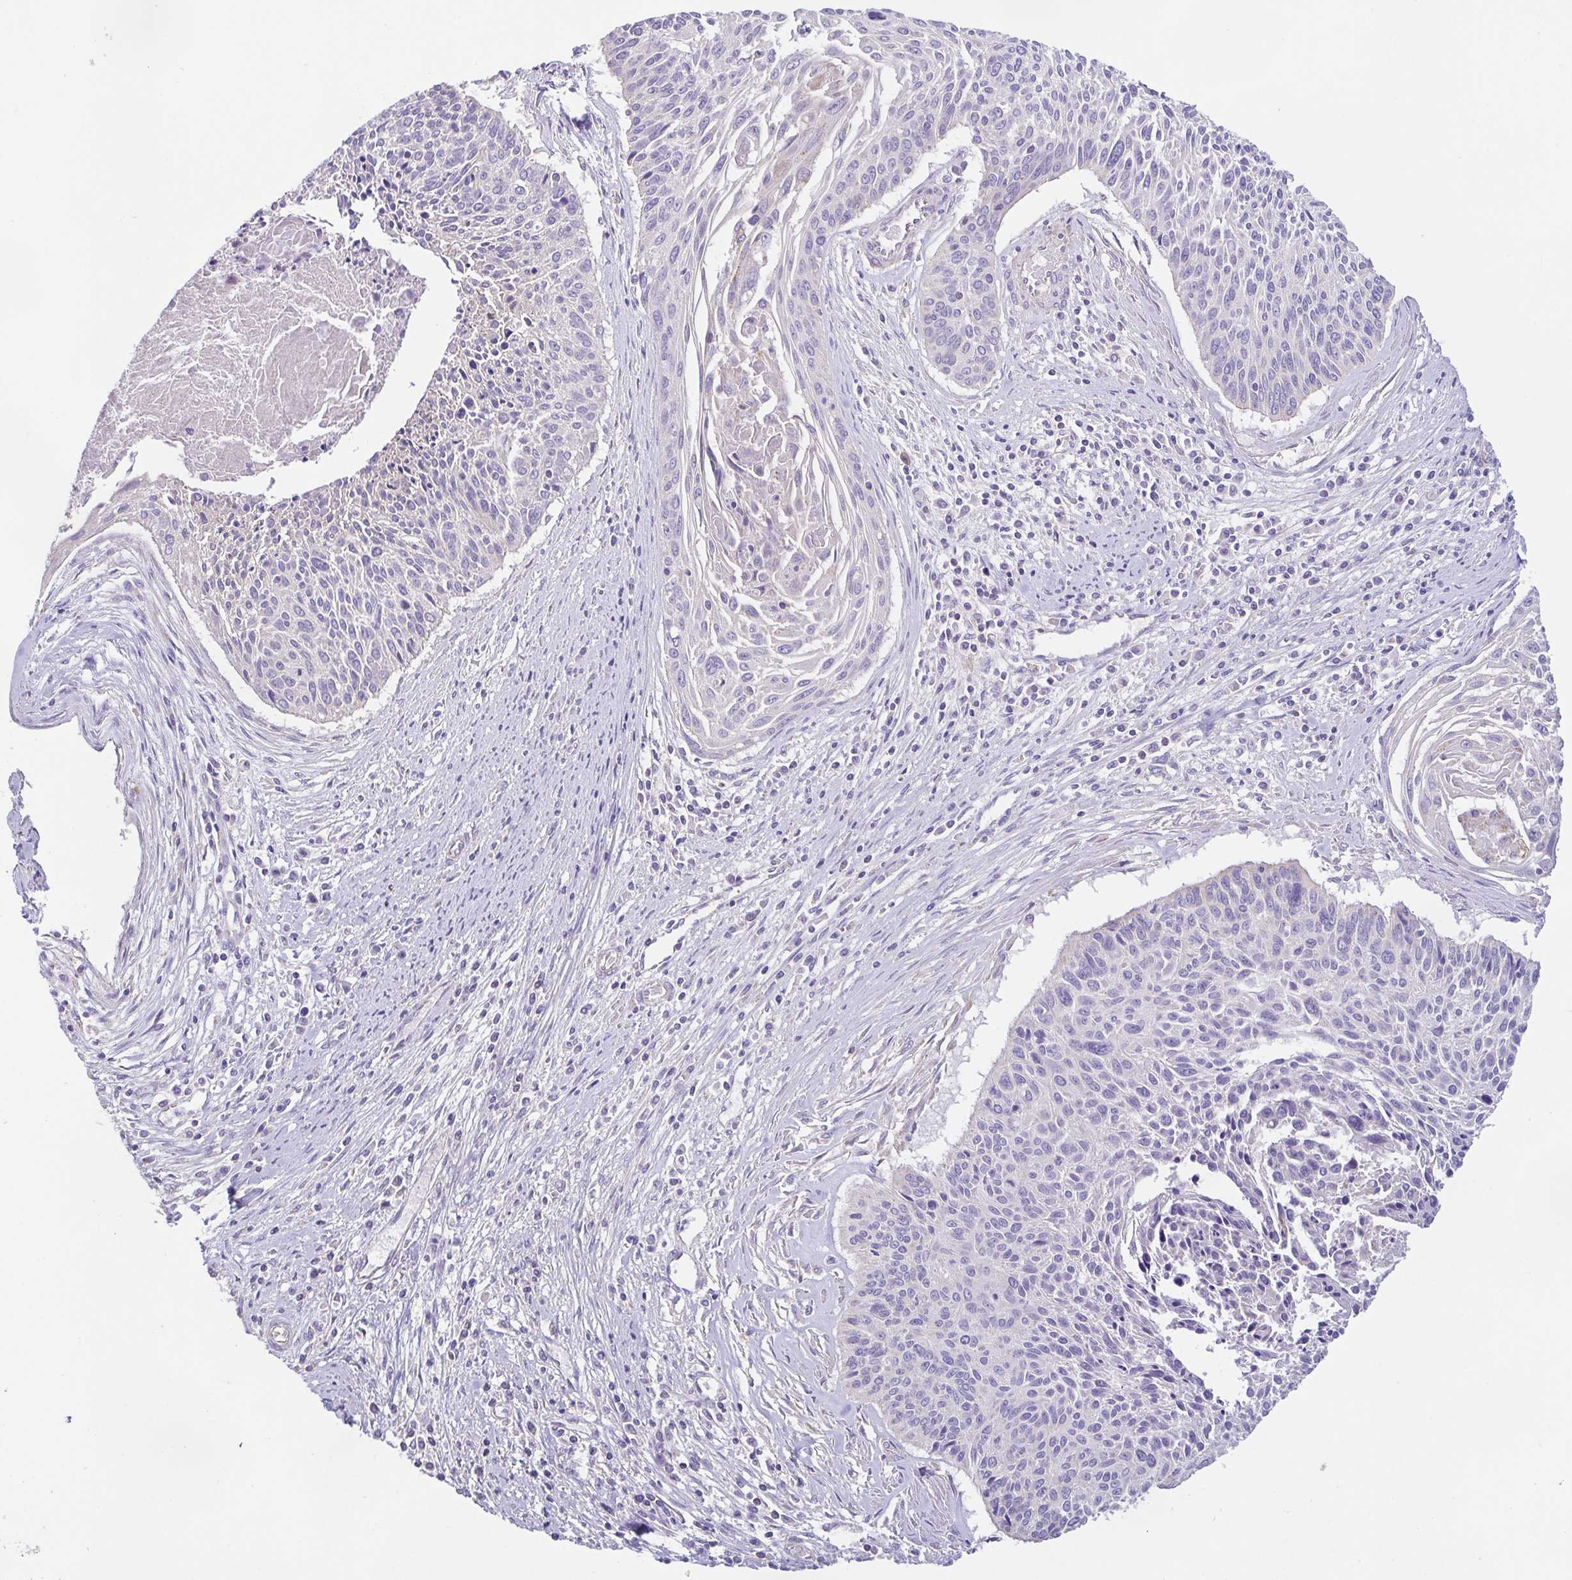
{"staining": {"intensity": "negative", "quantity": "none", "location": "none"}, "tissue": "cervical cancer", "cell_type": "Tumor cells", "image_type": "cancer", "snomed": [{"axis": "morphology", "description": "Squamous cell carcinoma, NOS"}, {"axis": "topography", "description": "Cervix"}], "caption": "Tumor cells show no significant staining in cervical cancer (squamous cell carcinoma). (DAB immunohistochemistry (IHC) with hematoxylin counter stain).", "gene": "GINM1", "patient": {"sex": "female", "age": 55}}